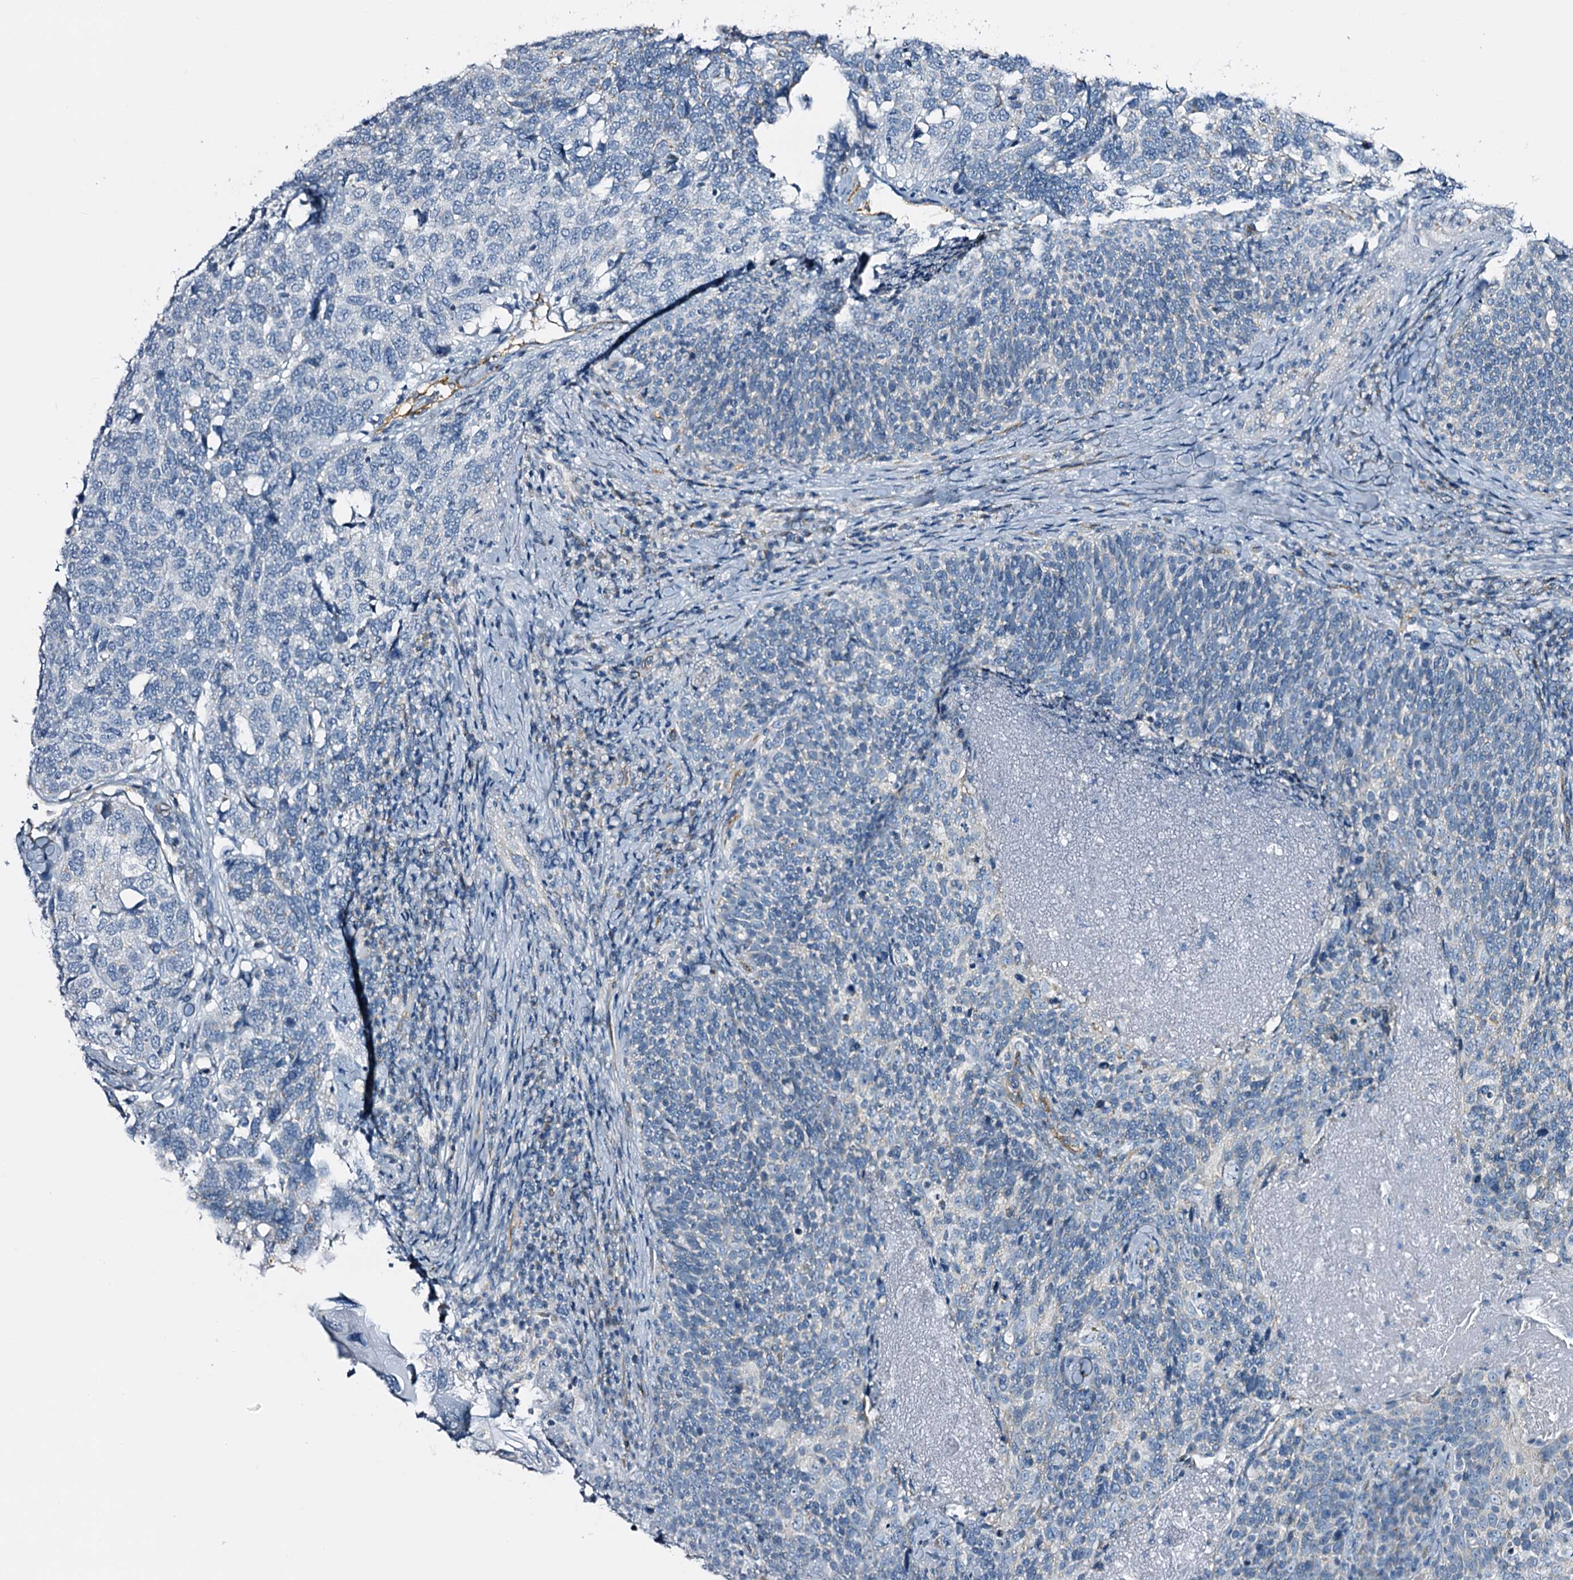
{"staining": {"intensity": "negative", "quantity": "none", "location": "none"}, "tissue": "head and neck cancer", "cell_type": "Tumor cells", "image_type": "cancer", "snomed": [{"axis": "morphology", "description": "Squamous cell carcinoma, NOS"}, {"axis": "morphology", "description": "Squamous cell carcinoma, metastatic, NOS"}, {"axis": "topography", "description": "Lymph node"}, {"axis": "topography", "description": "Head-Neck"}], "caption": "High magnification brightfield microscopy of head and neck squamous cell carcinoma stained with DAB (brown) and counterstained with hematoxylin (blue): tumor cells show no significant expression.", "gene": "SLC1A3", "patient": {"sex": "male", "age": 62}}